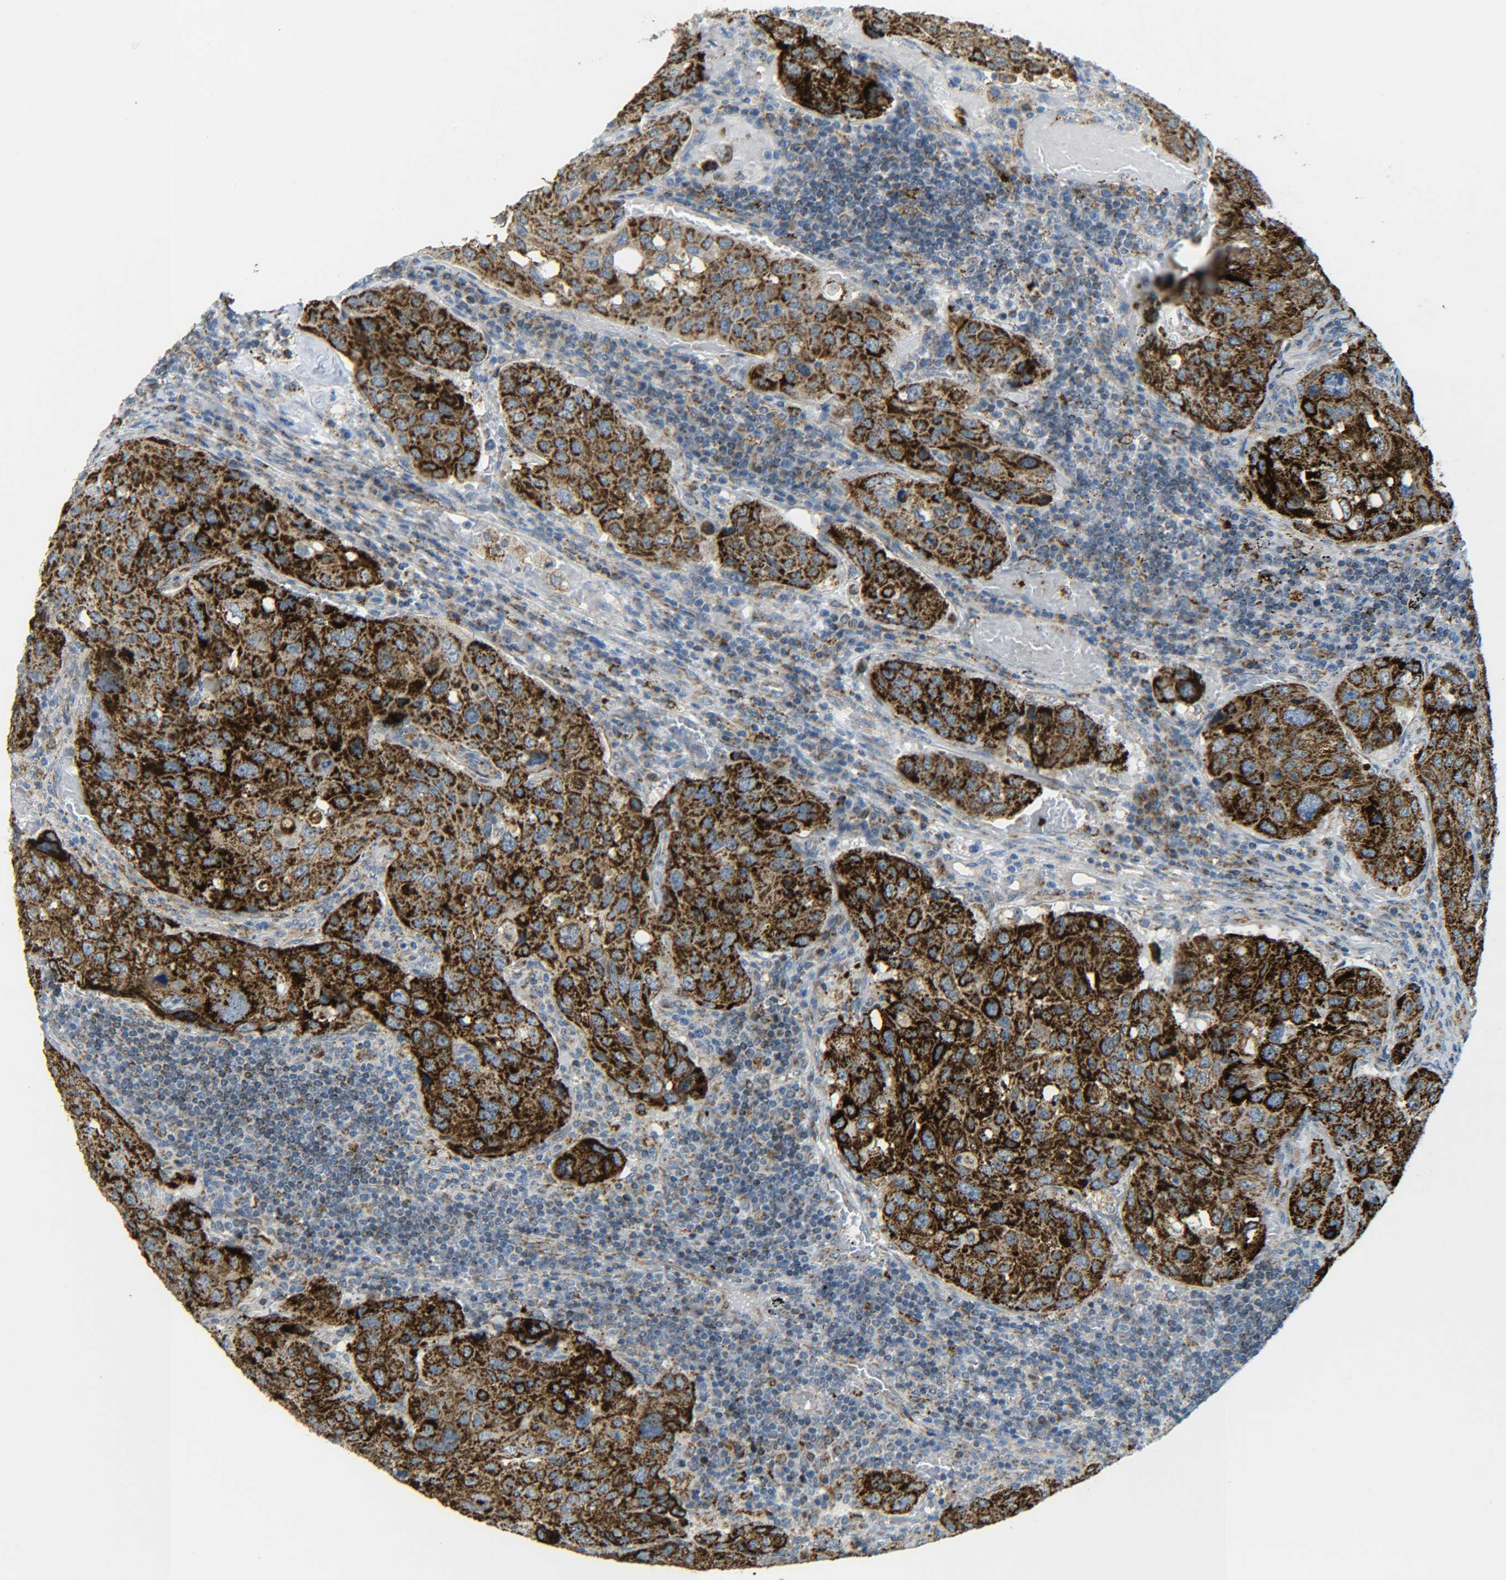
{"staining": {"intensity": "strong", "quantity": ">75%", "location": "cytoplasmic/membranous"}, "tissue": "urothelial cancer", "cell_type": "Tumor cells", "image_type": "cancer", "snomed": [{"axis": "morphology", "description": "Urothelial carcinoma, High grade"}, {"axis": "topography", "description": "Lymph node"}, {"axis": "topography", "description": "Urinary bladder"}], "caption": "Brown immunohistochemical staining in urothelial cancer displays strong cytoplasmic/membranous staining in about >75% of tumor cells.", "gene": "CYB5R1", "patient": {"sex": "male", "age": 51}}